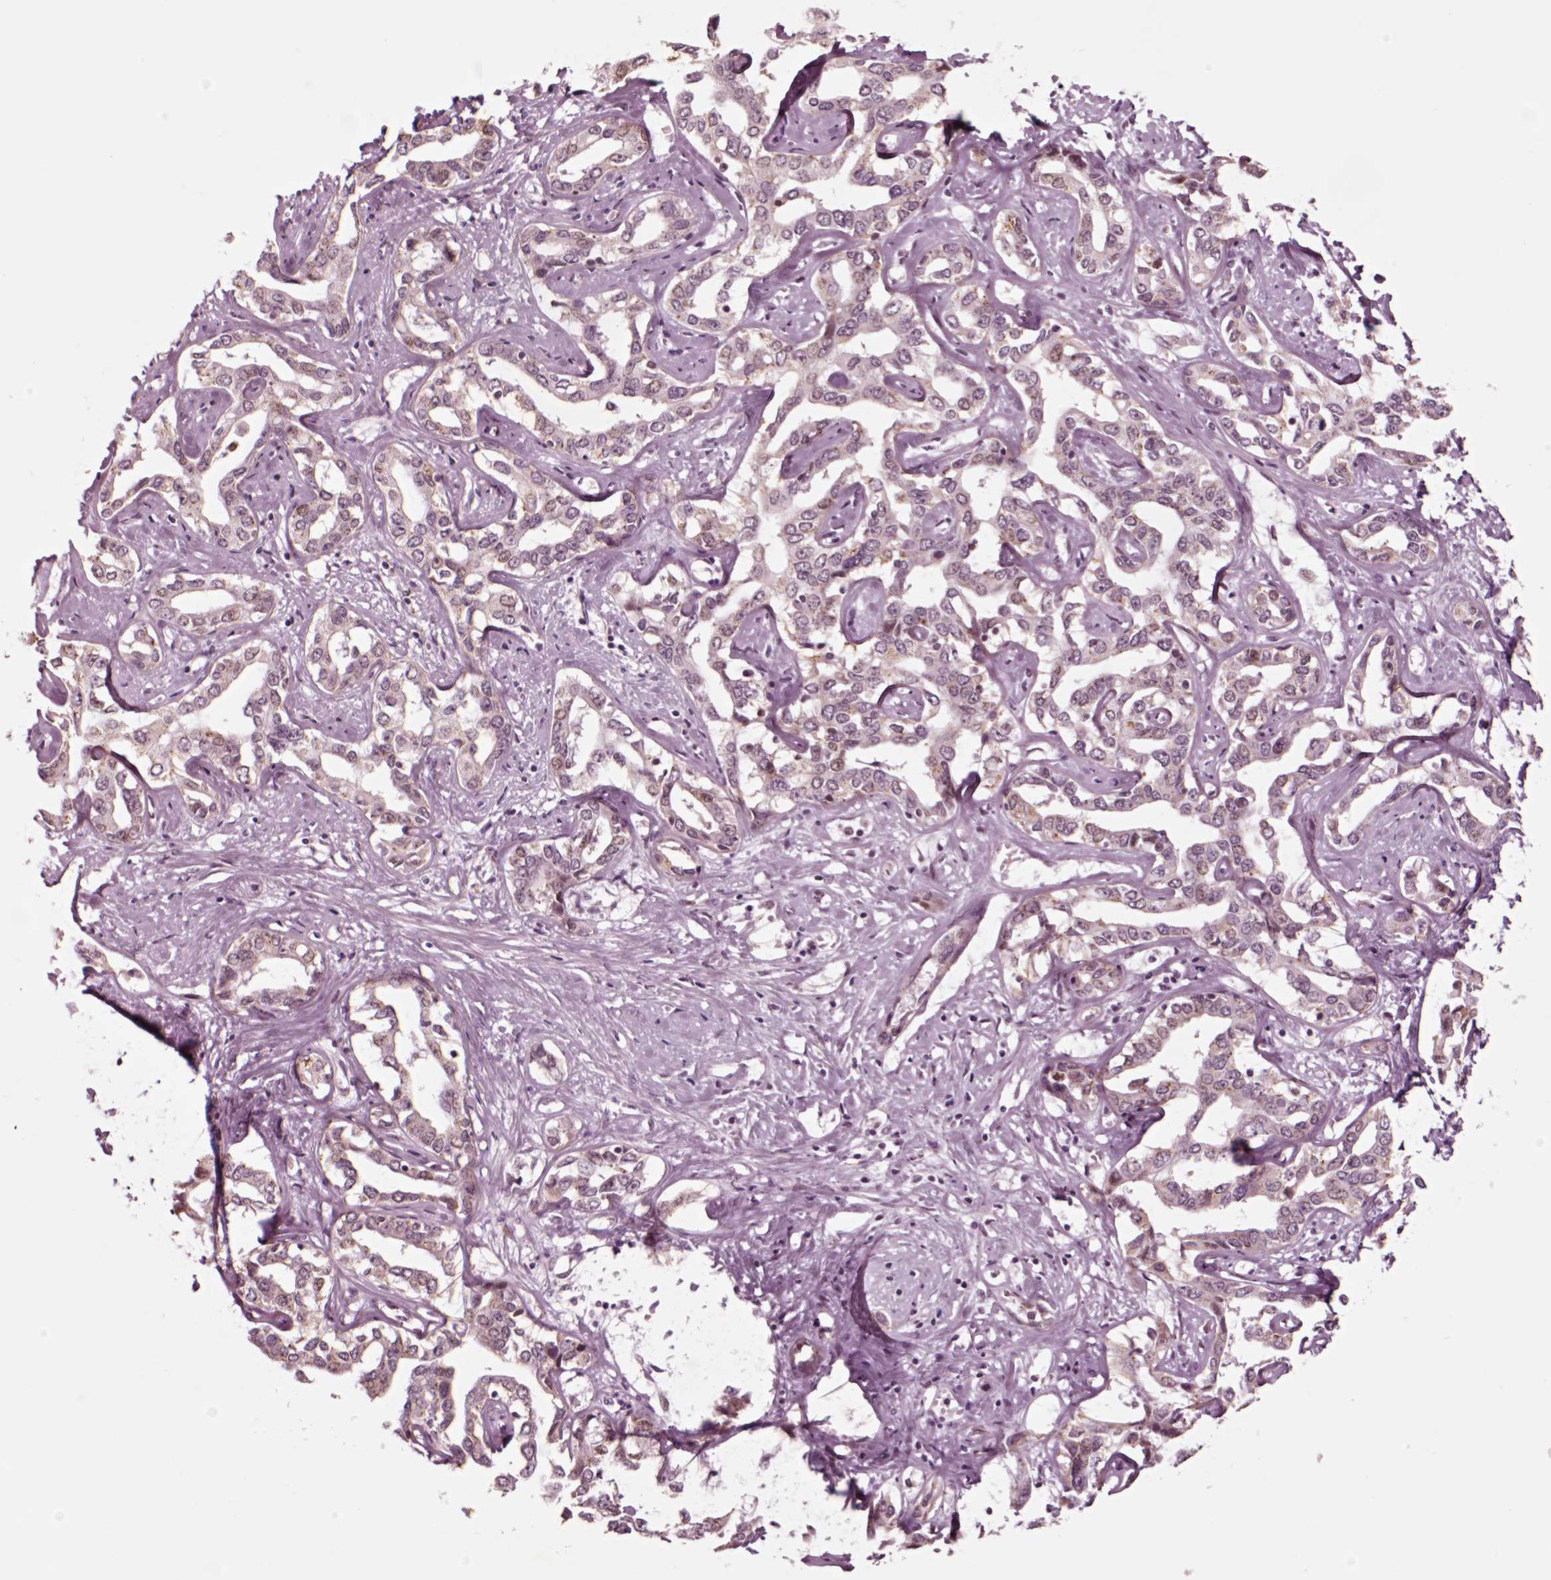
{"staining": {"intensity": "weak", "quantity": "<25%", "location": "cytoplasmic/membranous"}, "tissue": "liver cancer", "cell_type": "Tumor cells", "image_type": "cancer", "snomed": [{"axis": "morphology", "description": "Cholangiocarcinoma"}, {"axis": "topography", "description": "Liver"}], "caption": "Image shows no protein staining in tumor cells of liver cancer (cholangiocarcinoma) tissue.", "gene": "CHGB", "patient": {"sex": "male", "age": 59}}